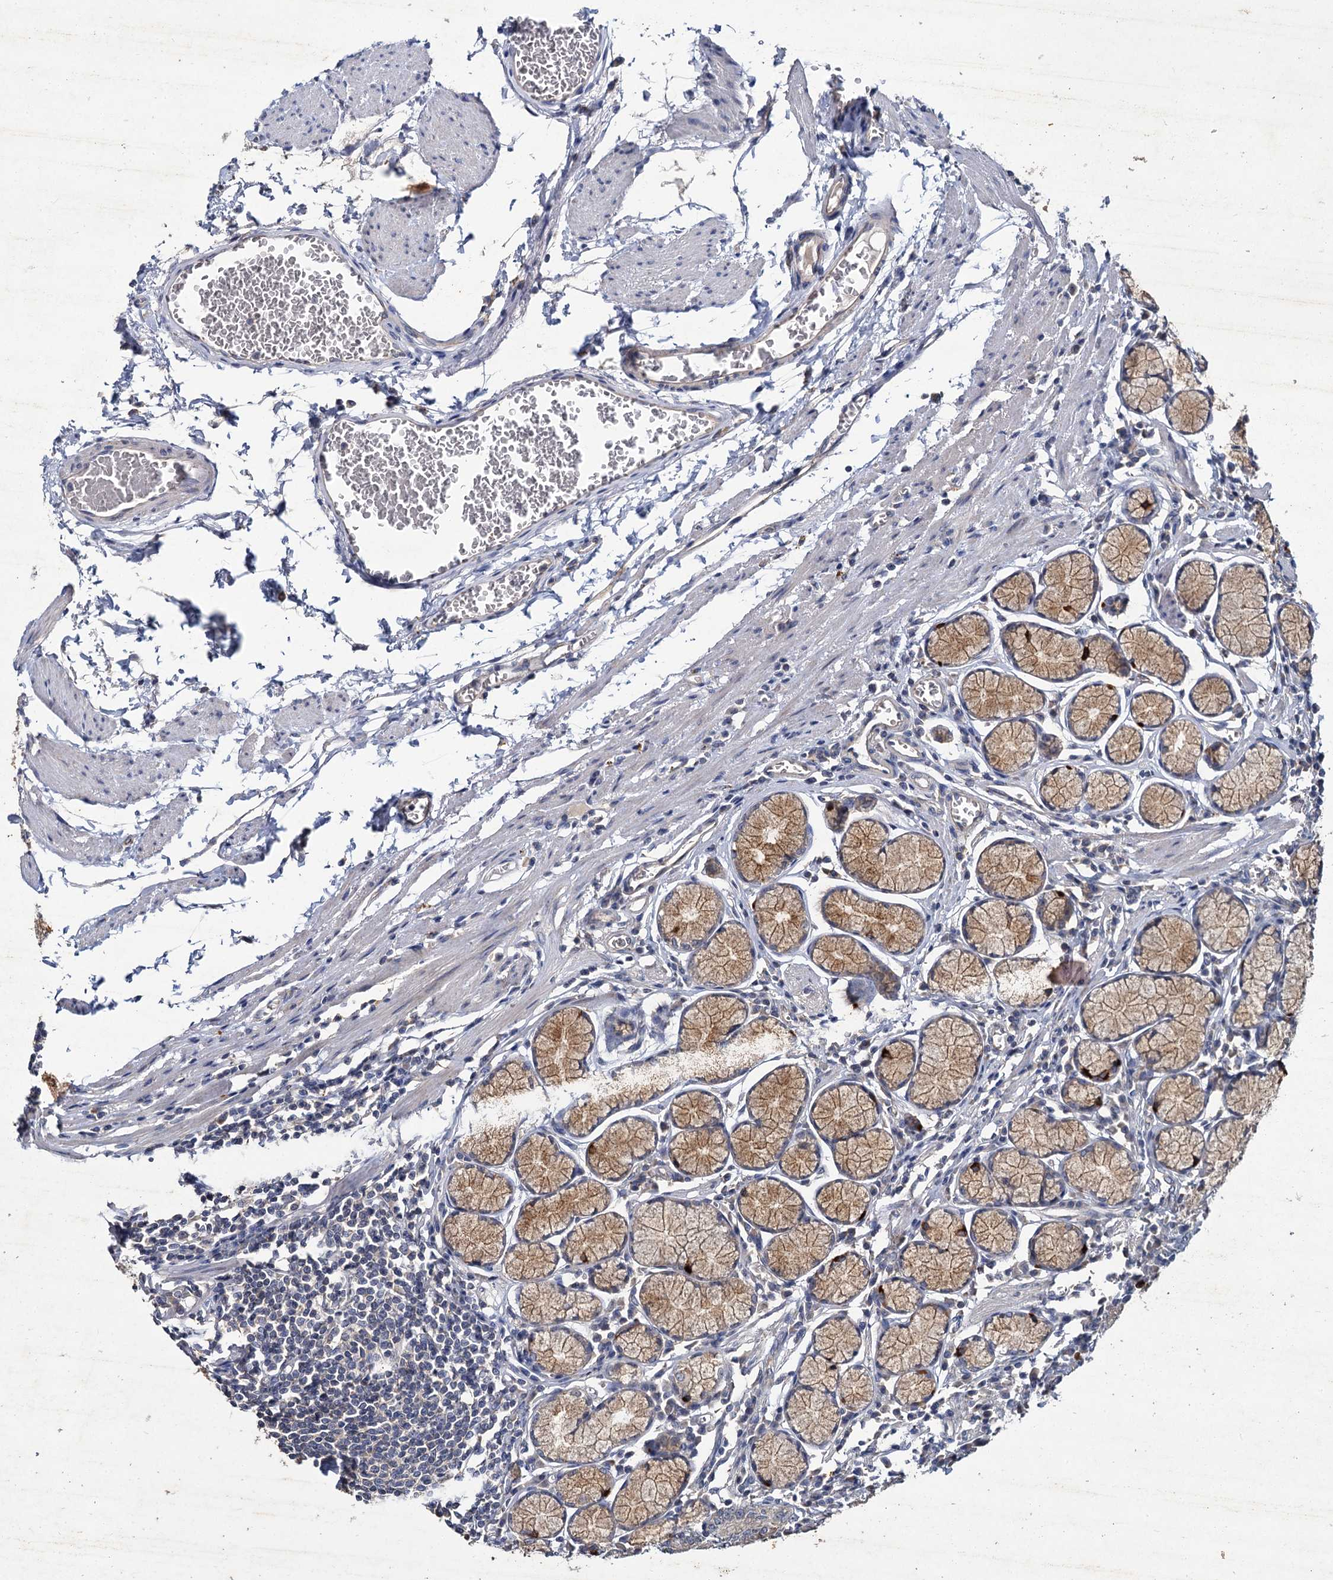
{"staining": {"intensity": "strong", "quantity": "<25%", "location": "cytoplasmic/membranous"}, "tissue": "stomach", "cell_type": "Glandular cells", "image_type": "normal", "snomed": [{"axis": "morphology", "description": "Normal tissue, NOS"}, {"axis": "topography", "description": "Stomach"}], "caption": "IHC (DAB (3,3'-diaminobenzidine)) staining of benign human stomach displays strong cytoplasmic/membranous protein expression in about <25% of glandular cells. (Brightfield microscopy of DAB IHC at high magnification).", "gene": "ATP9A", "patient": {"sex": "male", "age": 55}}